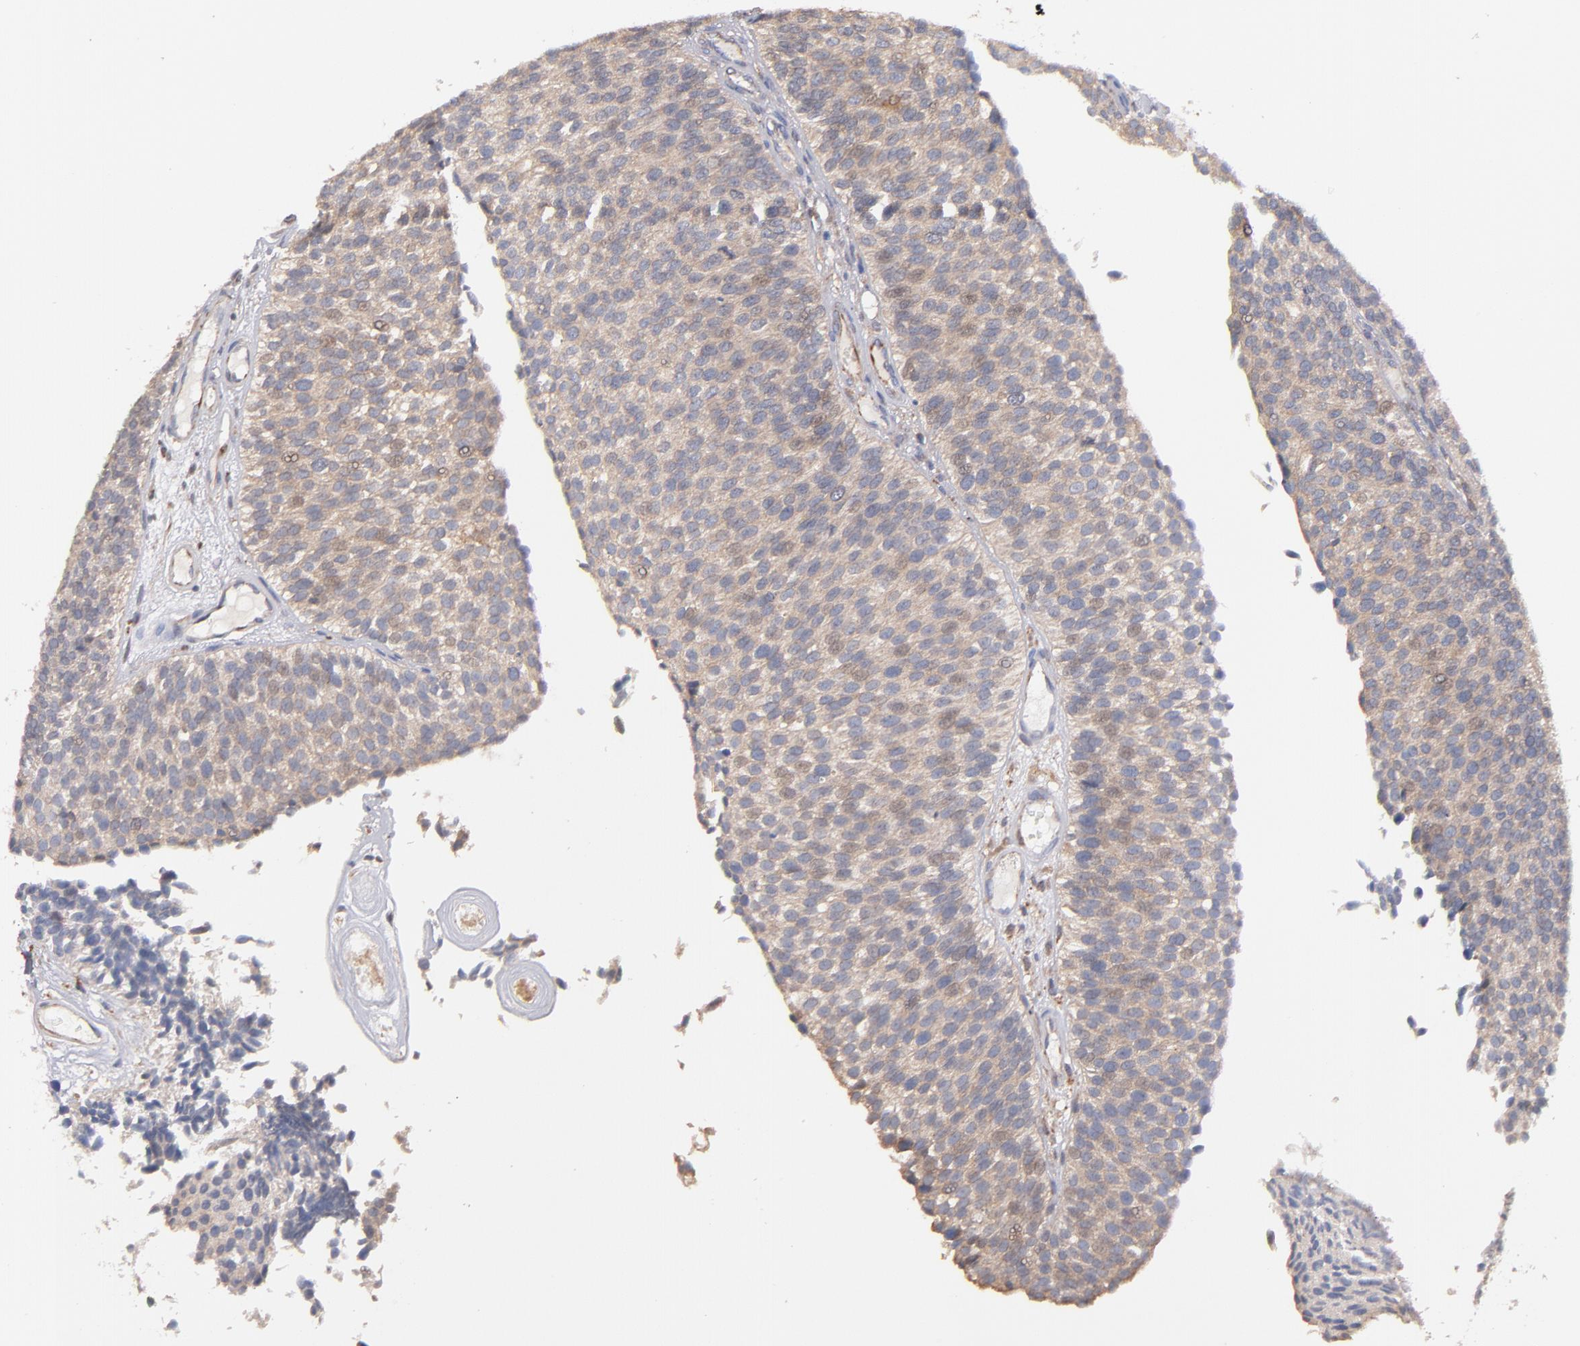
{"staining": {"intensity": "moderate", "quantity": ">75%", "location": "cytoplasmic/membranous"}, "tissue": "urothelial cancer", "cell_type": "Tumor cells", "image_type": "cancer", "snomed": [{"axis": "morphology", "description": "Urothelial carcinoma, Low grade"}, {"axis": "topography", "description": "Urinary bladder"}], "caption": "The photomicrograph shows staining of urothelial cancer, revealing moderate cytoplasmic/membranous protein expression (brown color) within tumor cells.", "gene": "GMFG", "patient": {"sex": "male", "age": 84}}